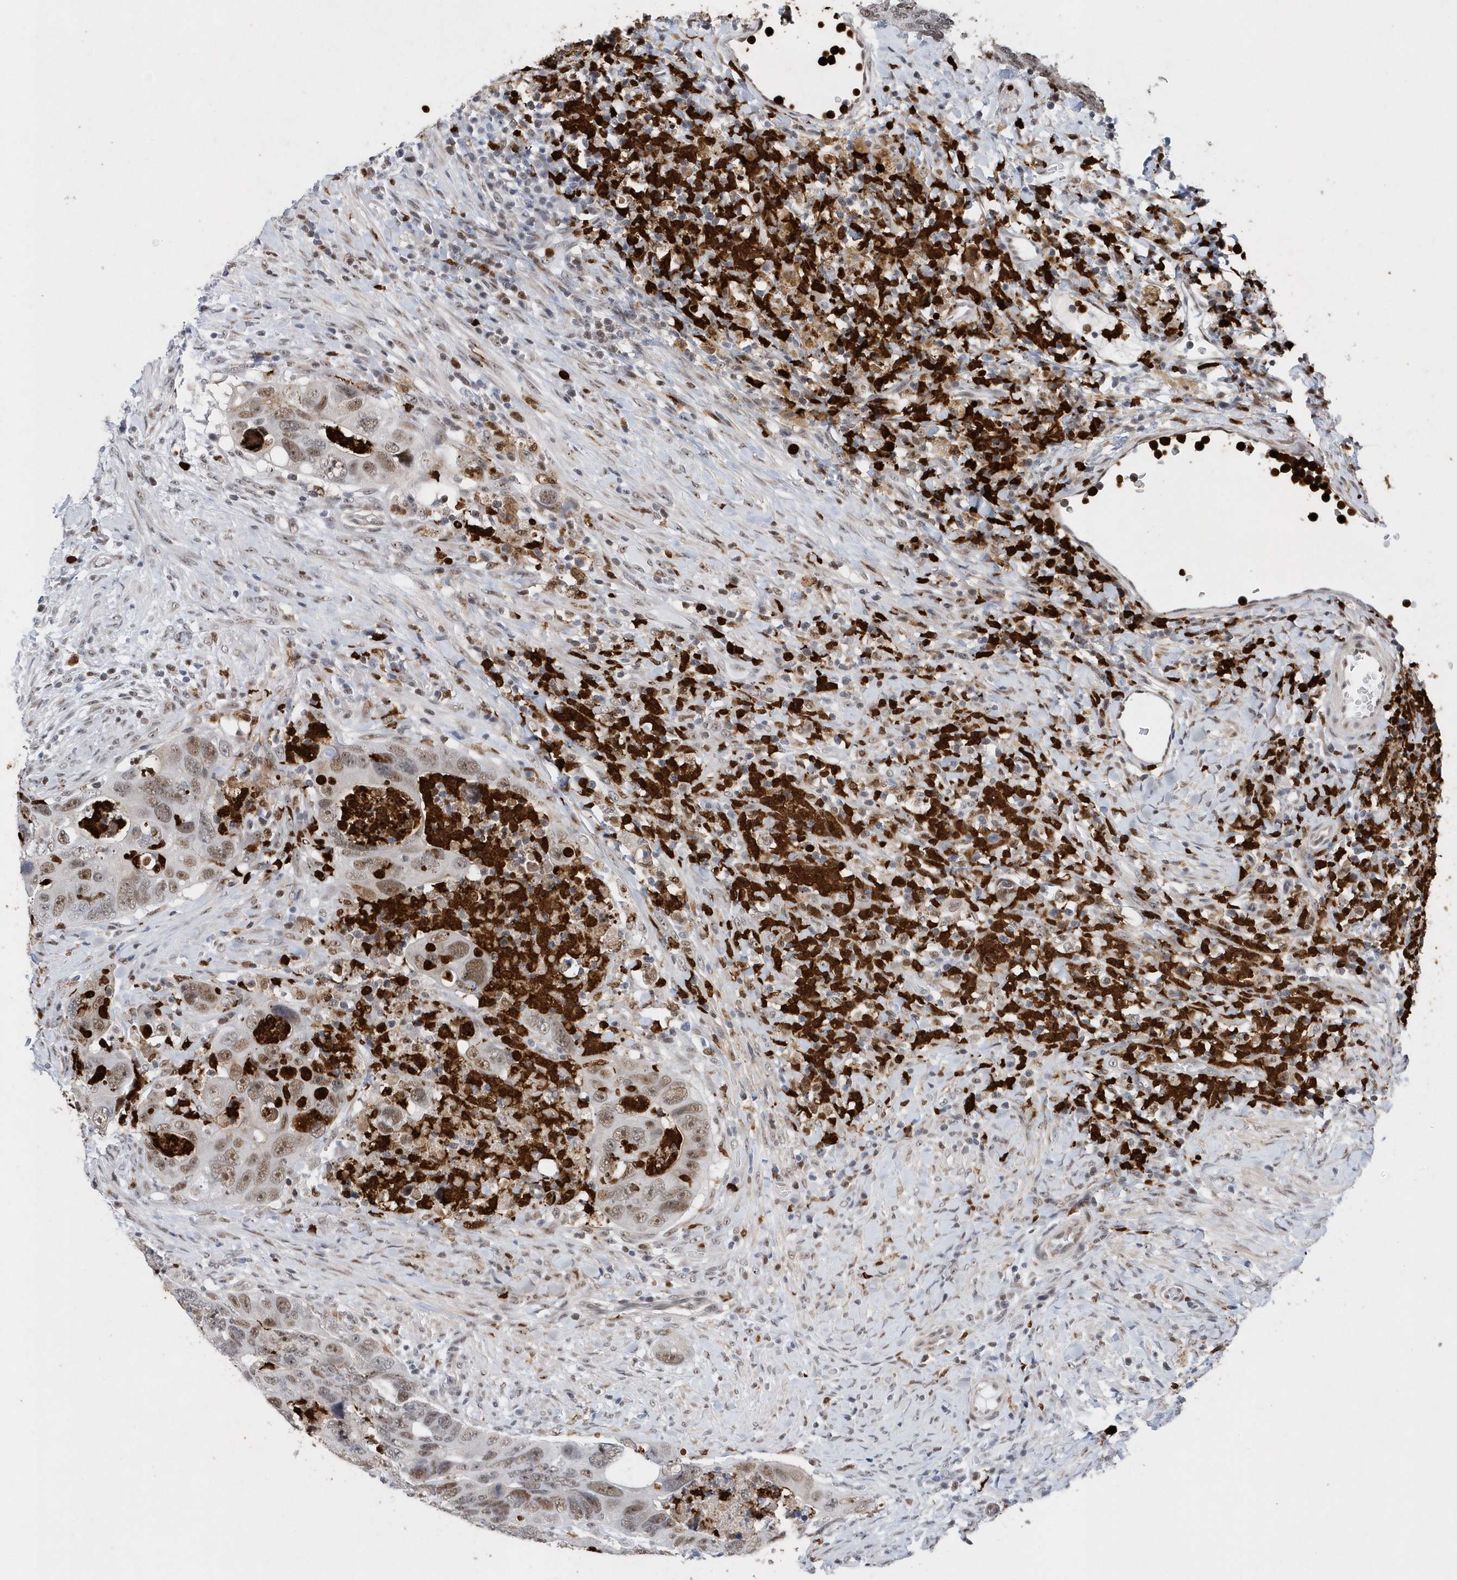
{"staining": {"intensity": "moderate", "quantity": ">75%", "location": "nuclear"}, "tissue": "colorectal cancer", "cell_type": "Tumor cells", "image_type": "cancer", "snomed": [{"axis": "morphology", "description": "Adenocarcinoma, NOS"}, {"axis": "topography", "description": "Rectum"}], "caption": "The photomicrograph reveals staining of adenocarcinoma (colorectal), revealing moderate nuclear protein expression (brown color) within tumor cells.", "gene": "RPP30", "patient": {"sex": "male", "age": 59}}